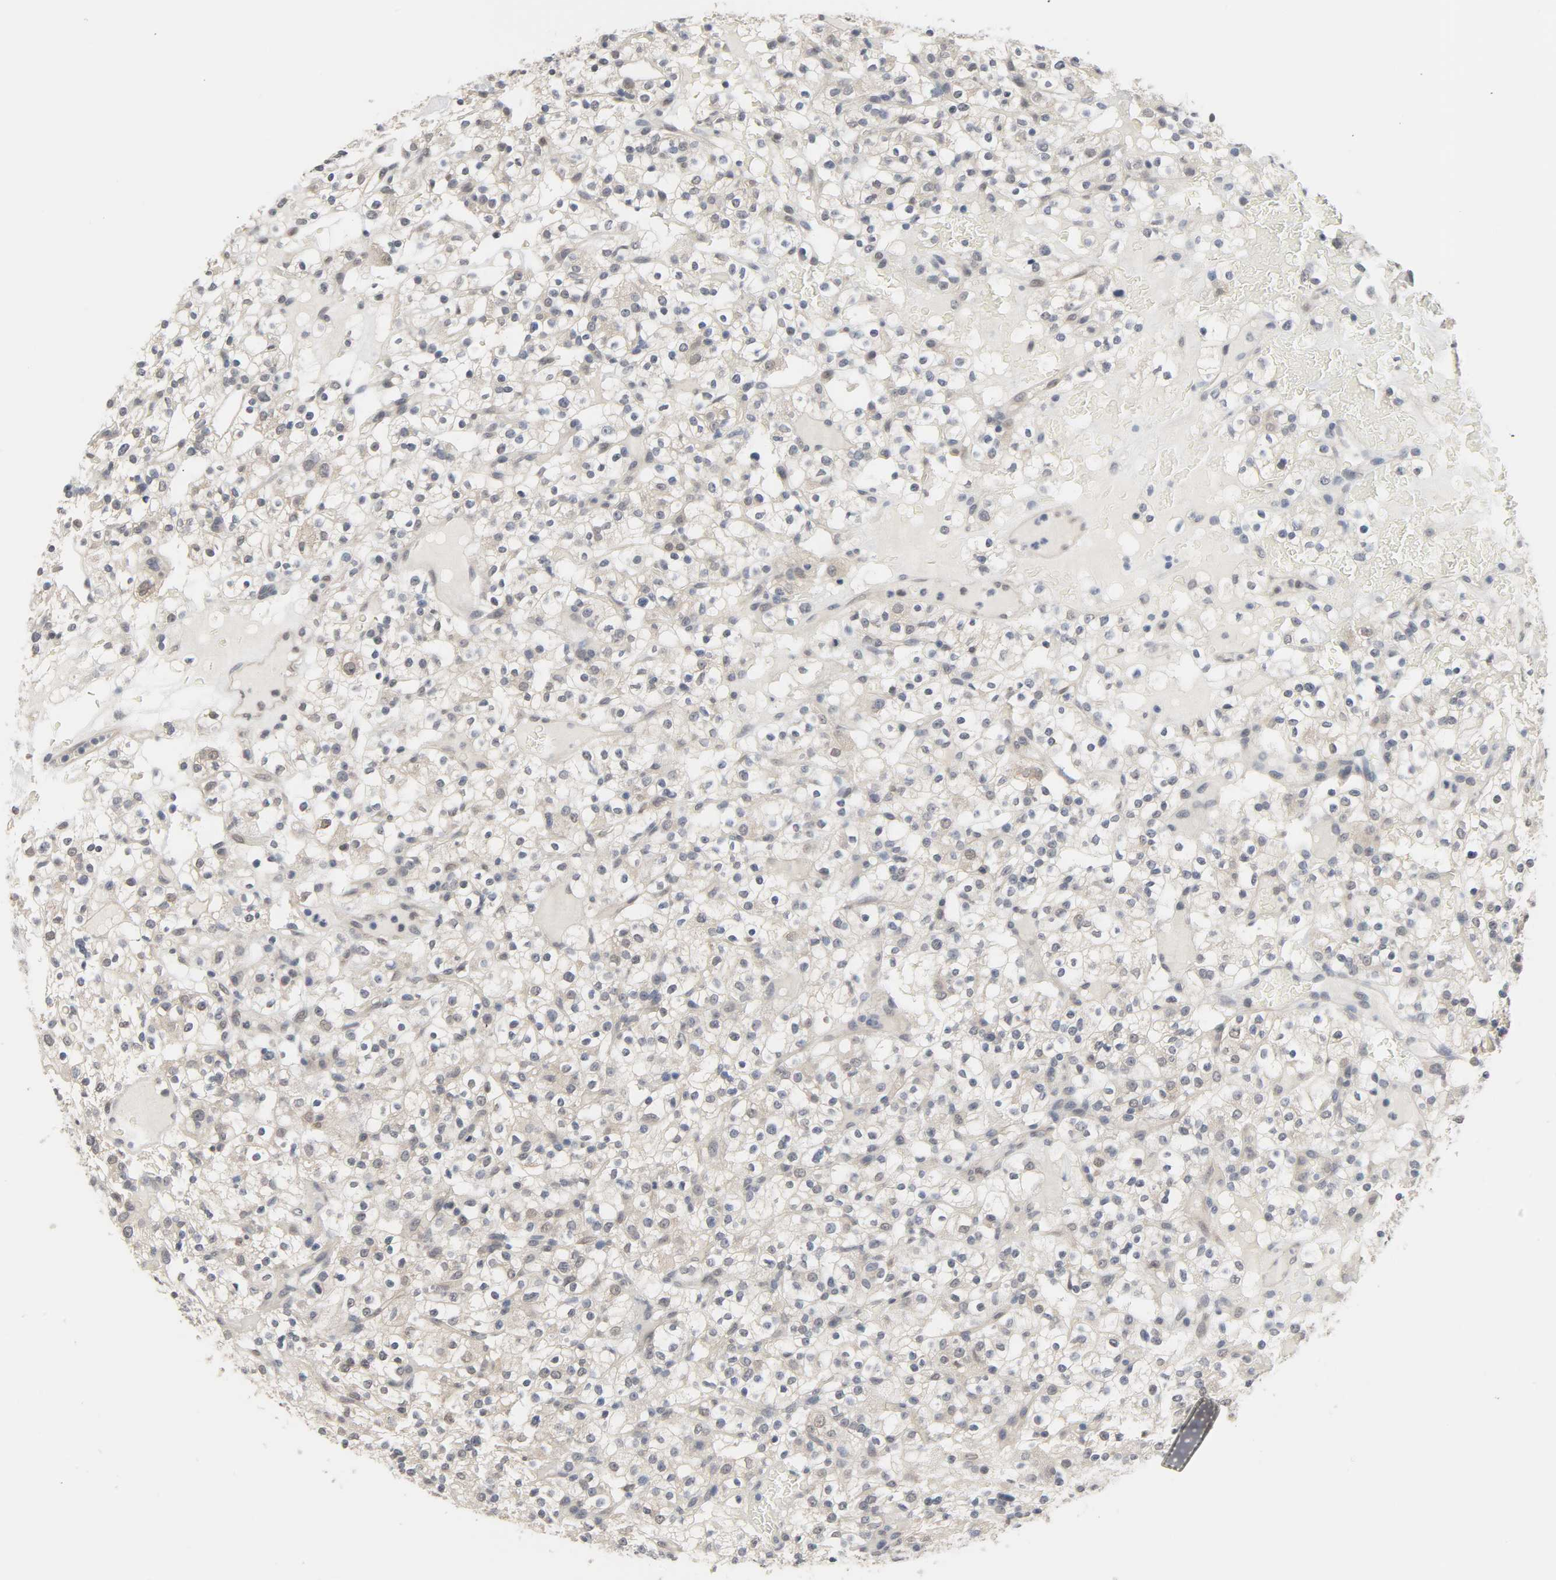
{"staining": {"intensity": "negative", "quantity": "none", "location": "none"}, "tissue": "renal cancer", "cell_type": "Tumor cells", "image_type": "cancer", "snomed": [{"axis": "morphology", "description": "Normal tissue, NOS"}, {"axis": "morphology", "description": "Adenocarcinoma, NOS"}, {"axis": "topography", "description": "Kidney"}], "caption": "This is an immunohistochemistry micrograph of renal cancer. There is no staining in tumor cells.", "gene": "ACSS2", "patient": {"sex": "female", "age": 72}}